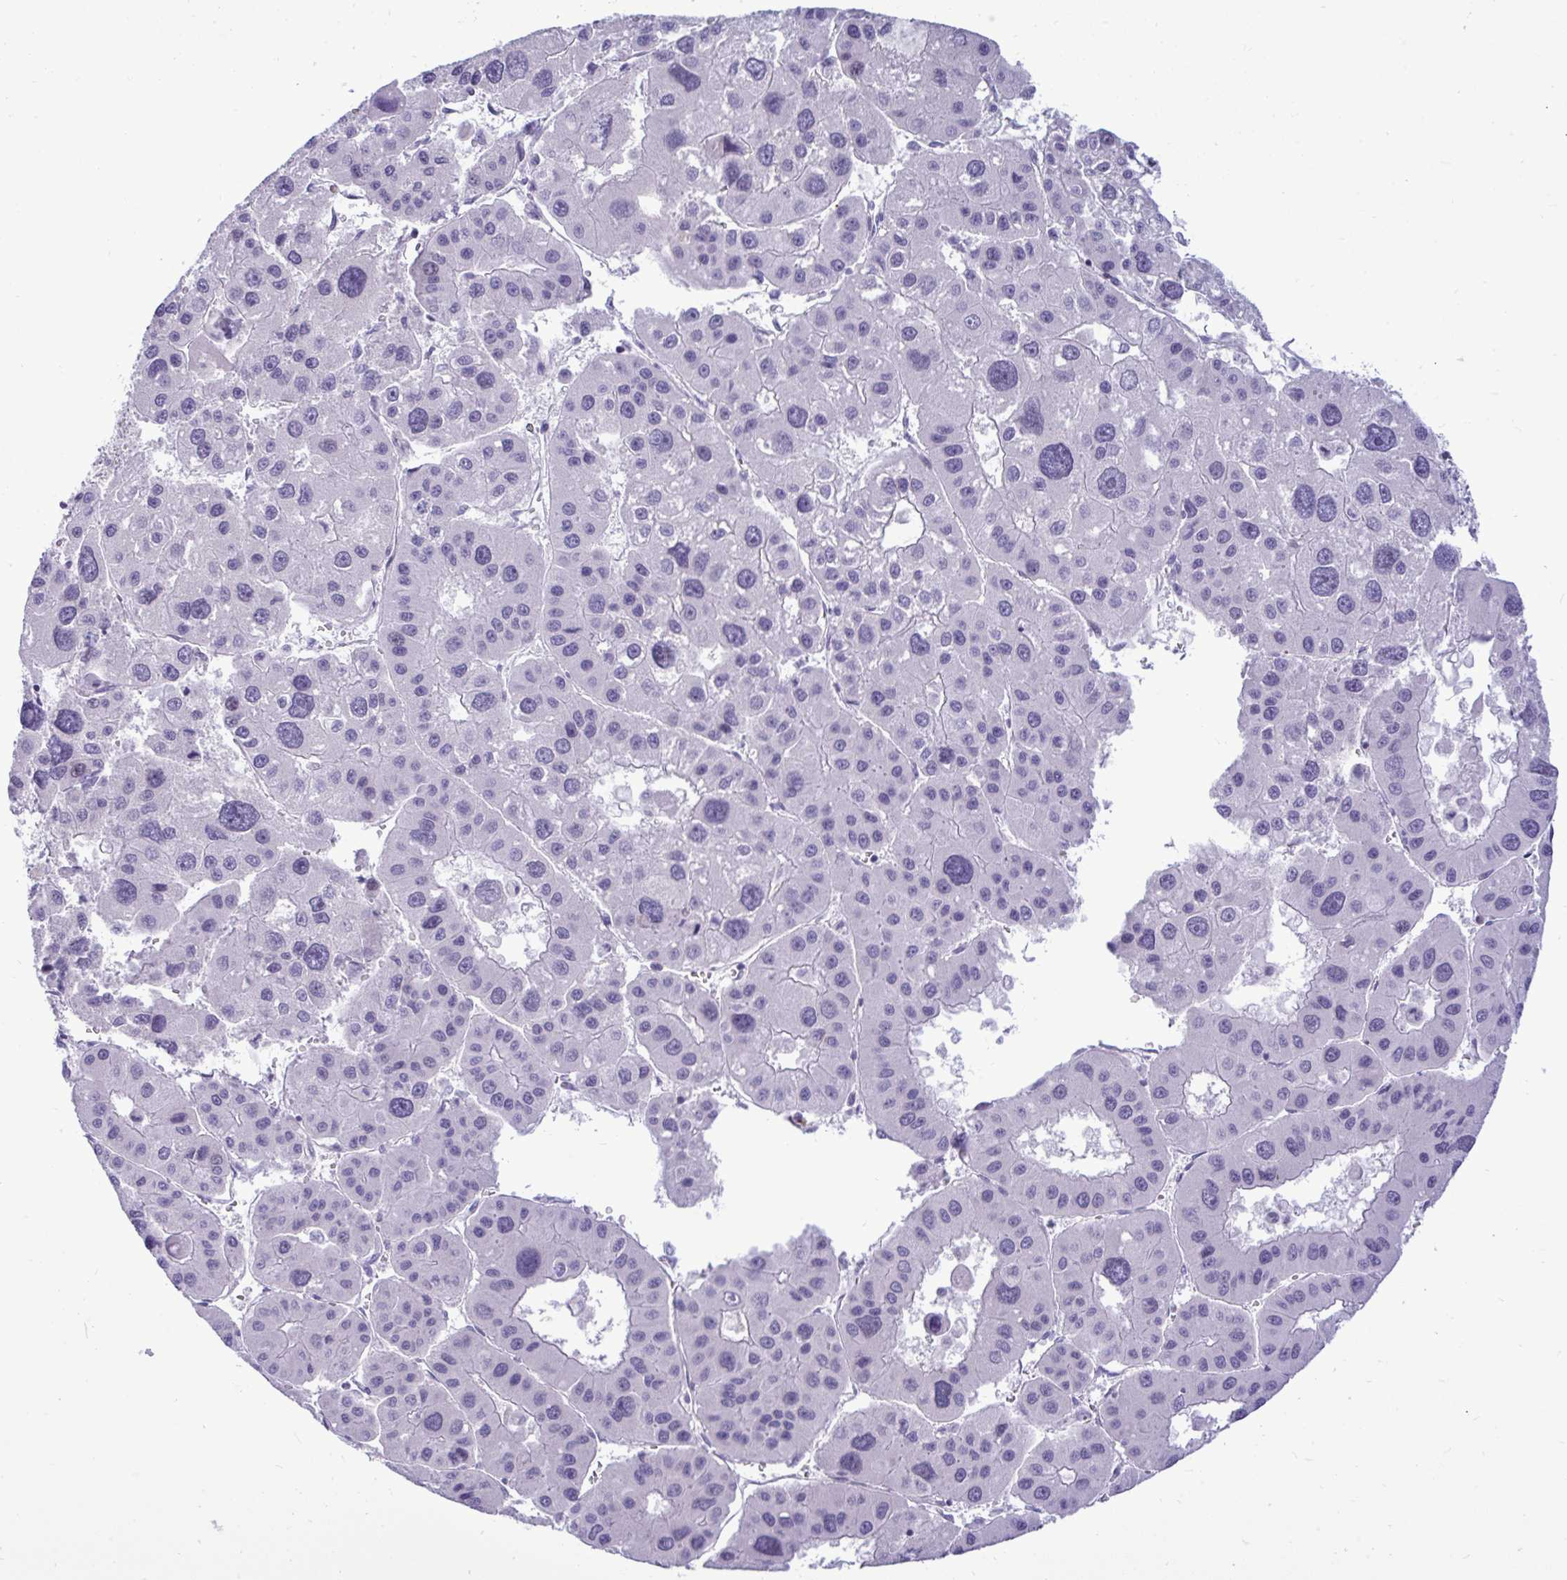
{"staining": {"intensity": "negative", "quantity": "none", "location": "none"}, "tissue": "liver cancer", "cell_type": "Tumor cells", "image_type": "cancer", "snomed": [{"axis": "morphology", "description": "Carcinoma, Hepatocellular, NOS"}, {"axis": "topography", "description": "Liver"}], "caption": "Tumor cells show no significant protein expression in liver cancer (hepatocellular carcinoma).", "gene": "SPAG1", "patient": {"sex": "male", "age": 73}}